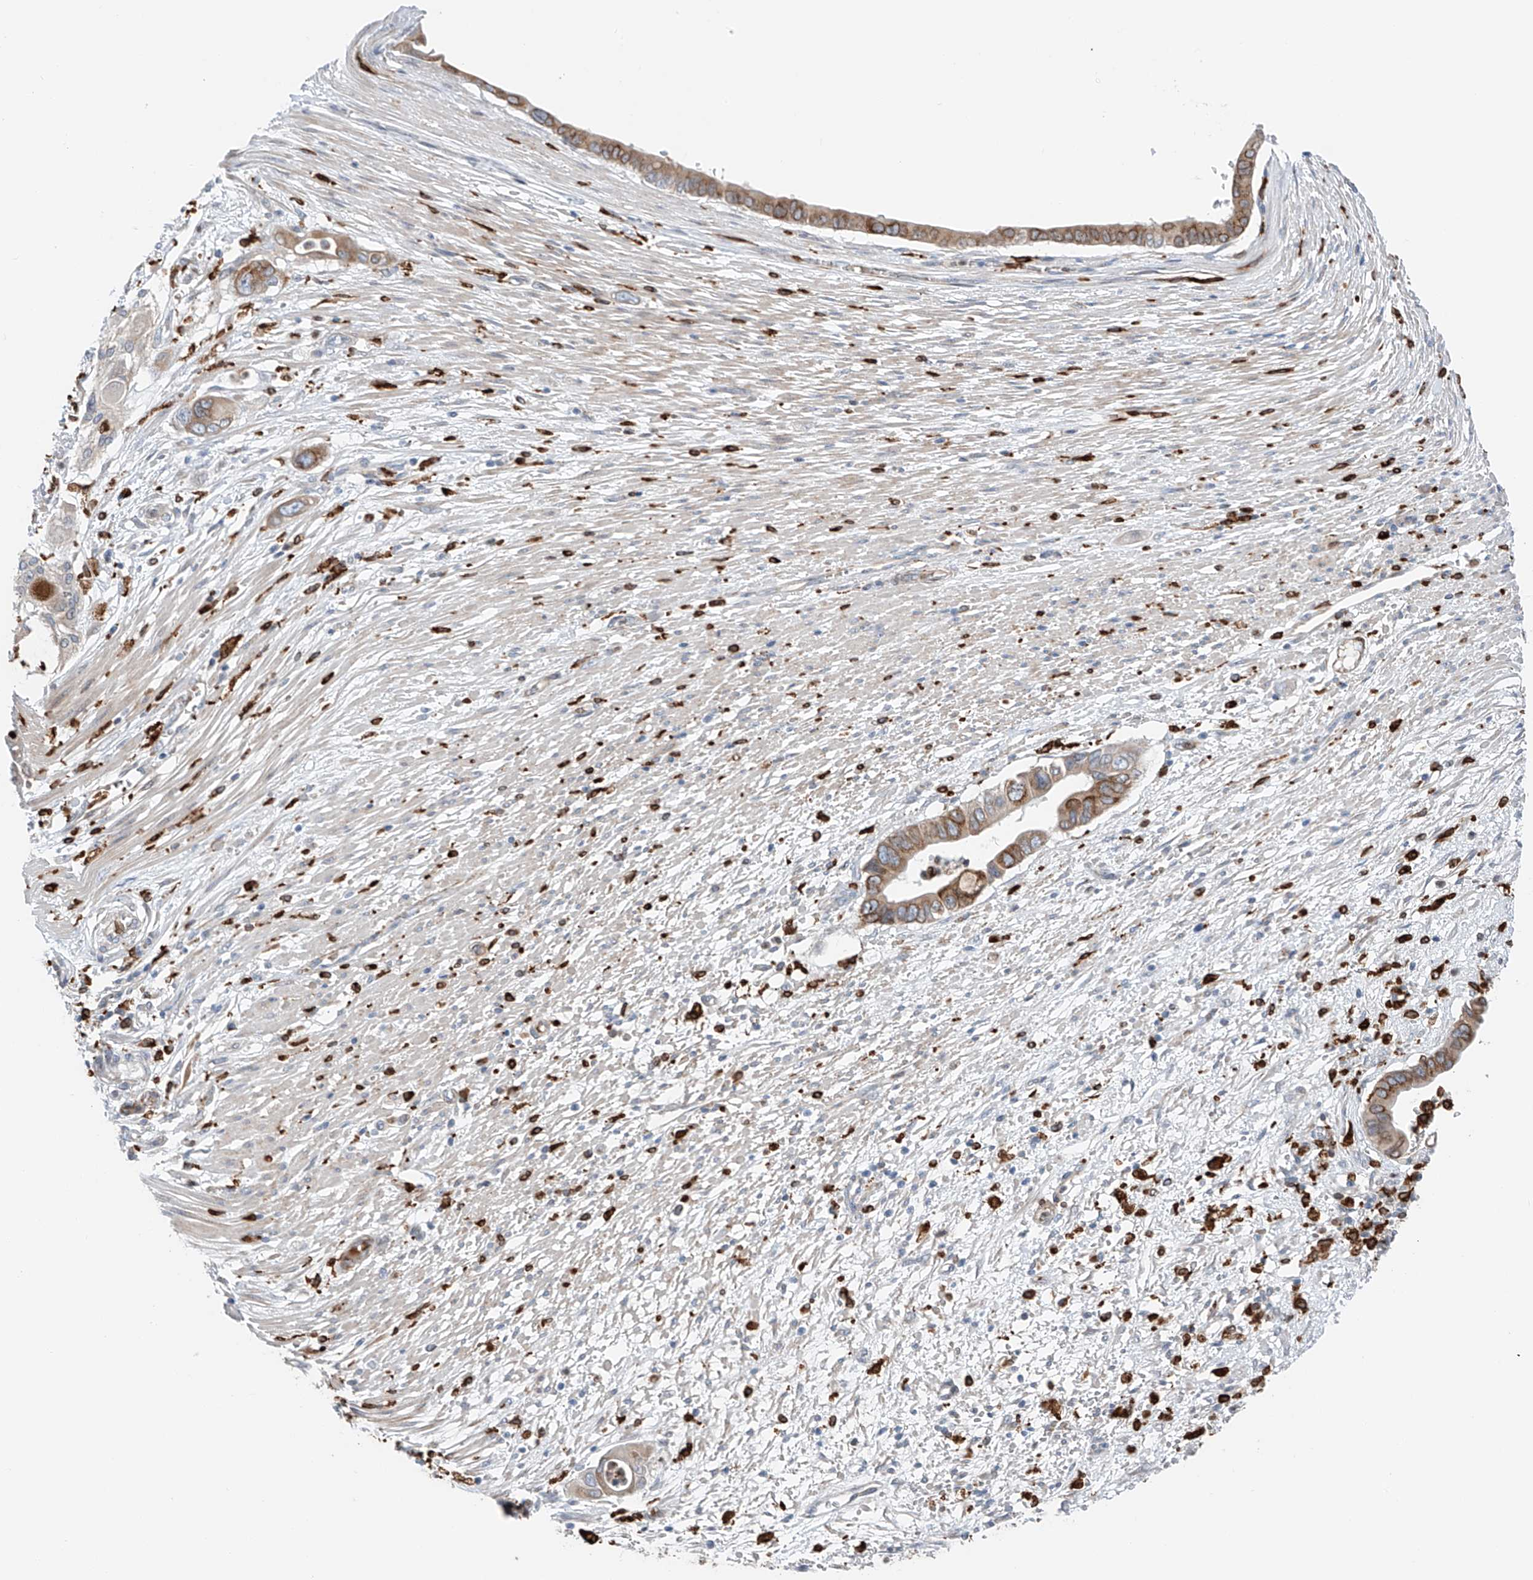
{"staining": {"intensity": "moderate", "quantity": "25%-75%", "location": "cytoplasmic/membranous"}, "tissue": "pancreatic cancer", "cell_type": "Tumor cells", "image_type": "cancer", "snomed": [{"axis": "morphology", "description": "Adenocarcinoma, NOS"}, {"axis": "topography", "description": "Pancreas"}], "caption": "IHC (DAB) staining of adenocarcinoma (pancreatic) reveals moderate cytoplasmic/membranous protein expression in approximately 25%-75% of tumor cells.", "gene": "TBXAS1", "patient": {"sex": "male", "age": 68}}